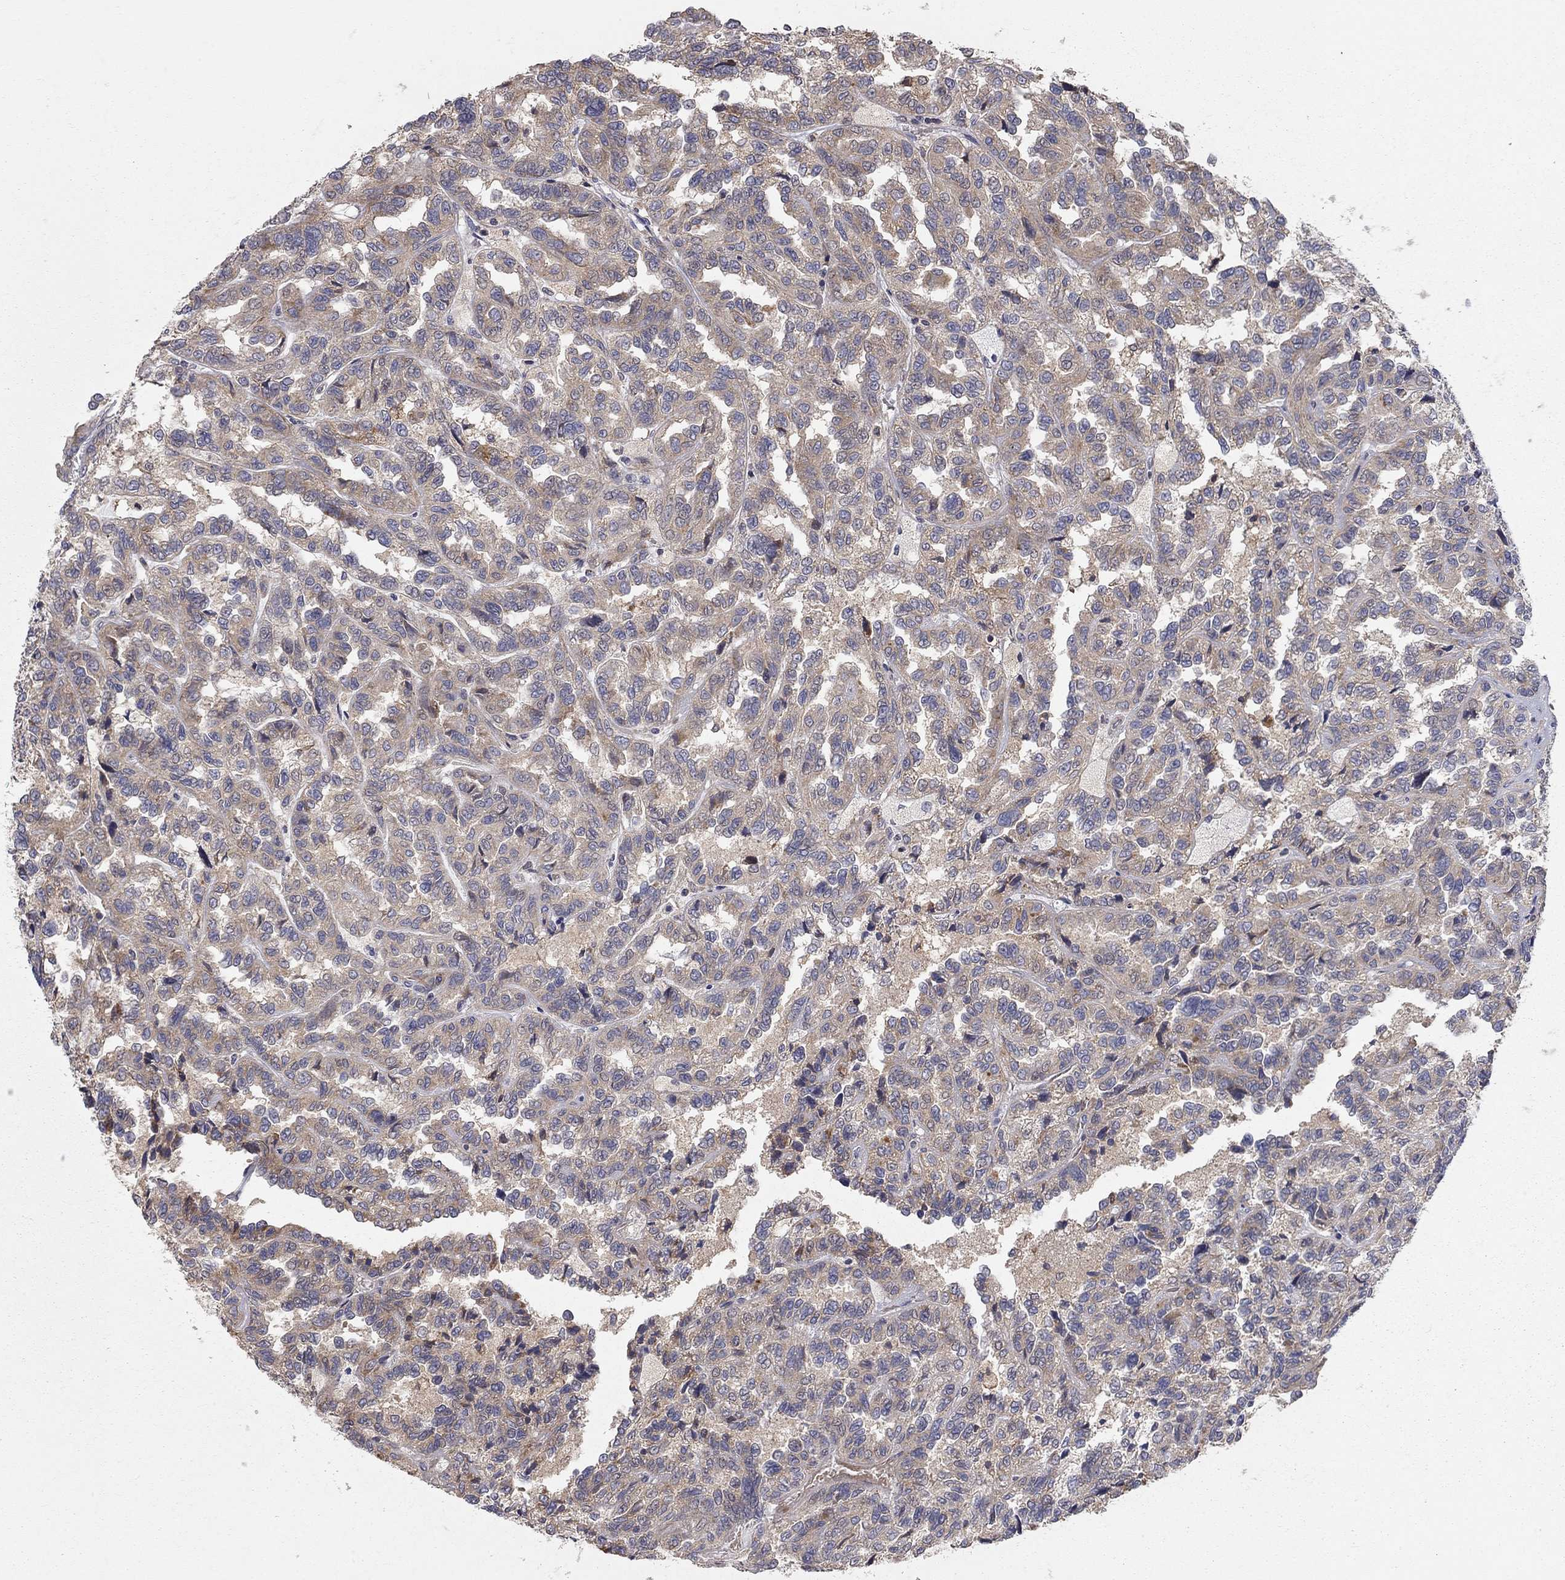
{"staining": {"intensity": "weak", "quantity": ">75%", "location": "cytoplasmic/membranous"}, "tissue": "renal cancer", "cell_type": "Tumor cells", "image_type": "cancer", "snomed": [{"axis": "morphology", "description": "Adenocarcinoma, NOS"}, {"axis": "topography", "description": "Kidney"}], "caption": "A low amount of weak cytoplasmic/membranous staining is identified in about >75% of tumor cells in renal cancer (adenocarcinoma) tissue.", "gene": "KANSL1L", "patient": {"sex": "male", "age": 79}}